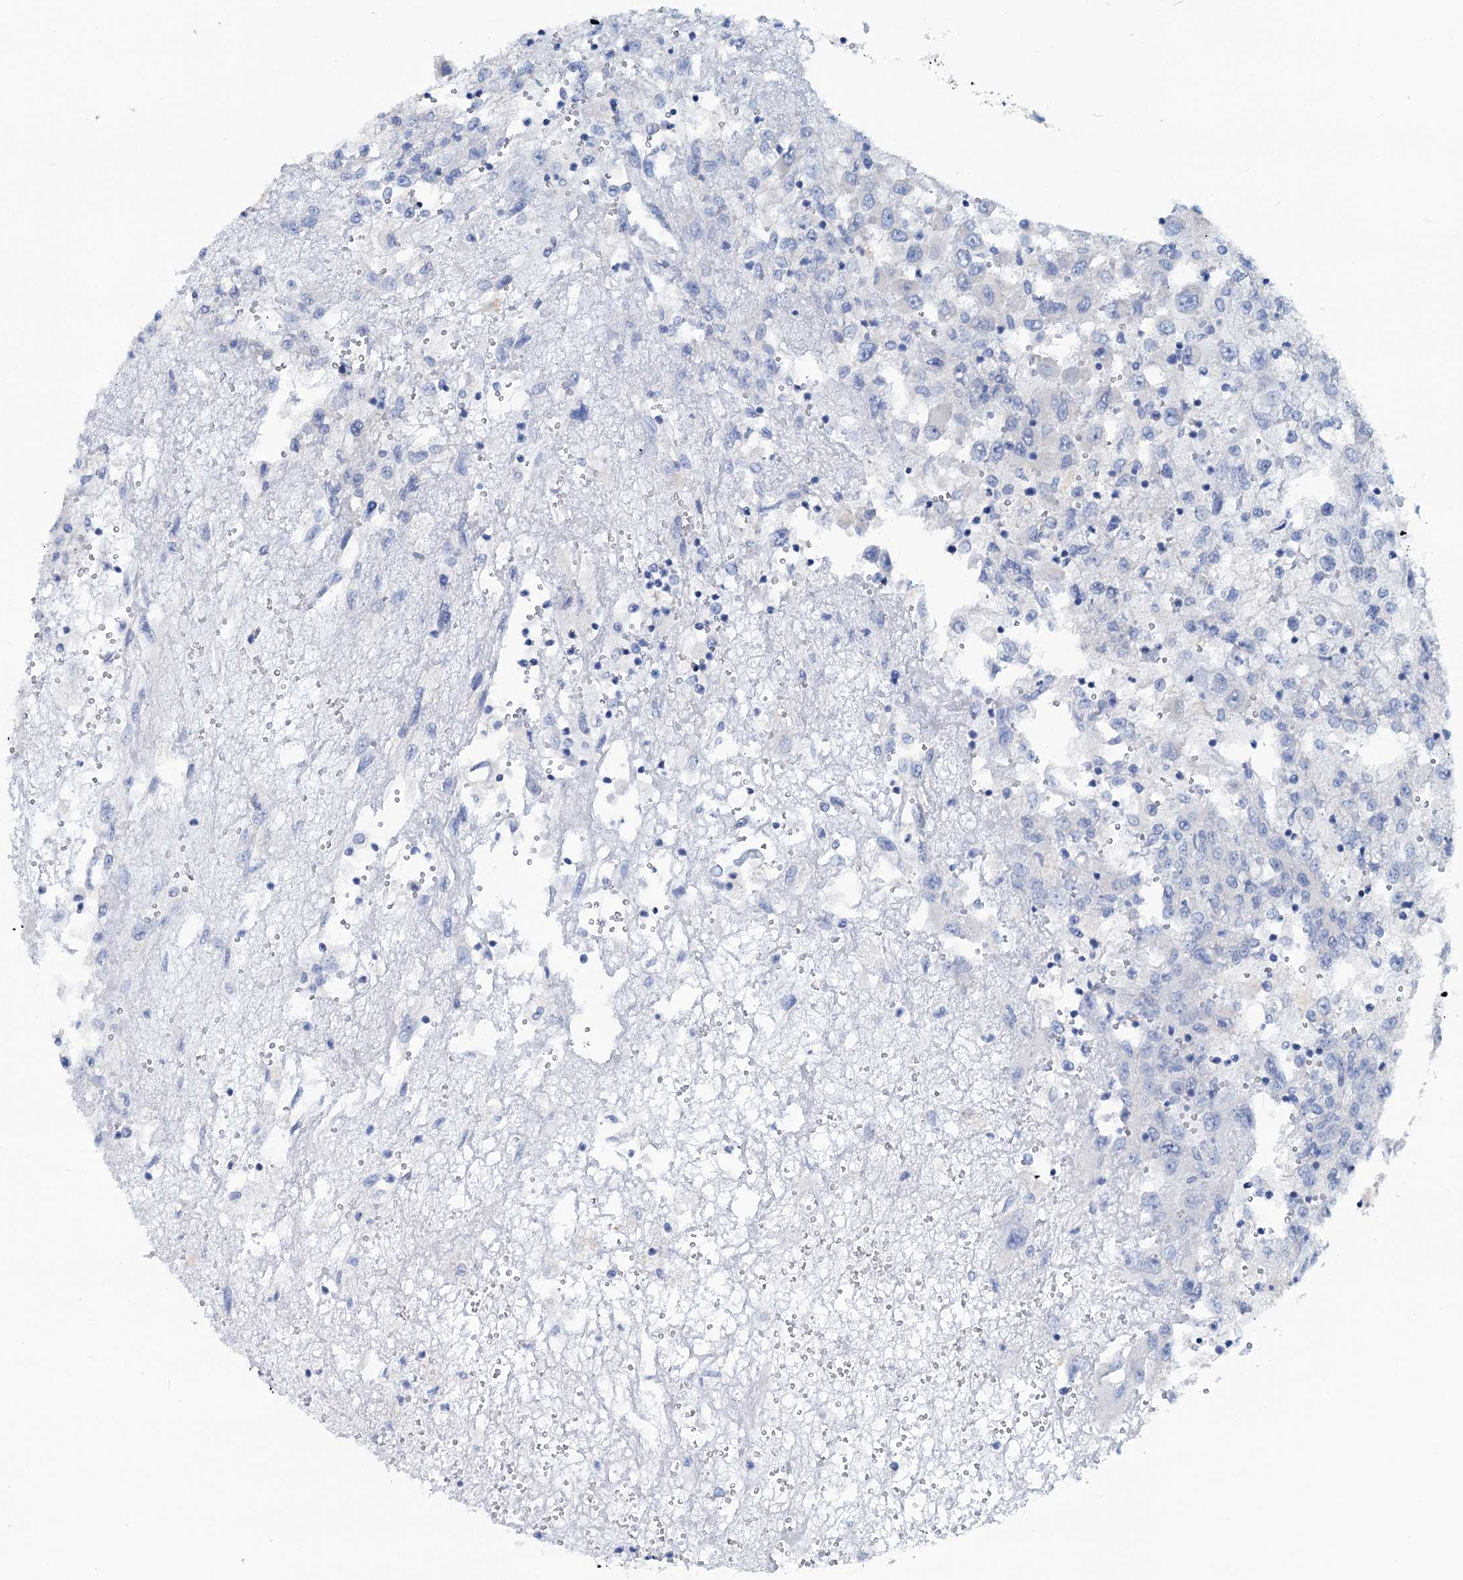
{"staining": {"intensity": "negative", "quantity": "none", "location": "none"}, "tissue": "renal cancer", "cell_type": "Tumor cells", "image_type": "cancer", "snomed": [{"axis": "morphology", "description": "Adenocarcinoma, NOS"}, {"axis": "topography", "description": "Kidney"}], "caption": "This is an immunohistochemistry micrograph of human renal cancer. There is no positivity in tumor cells.", "gene": "SLC1A3", "patient": {"sex": "female", "age": 52}}